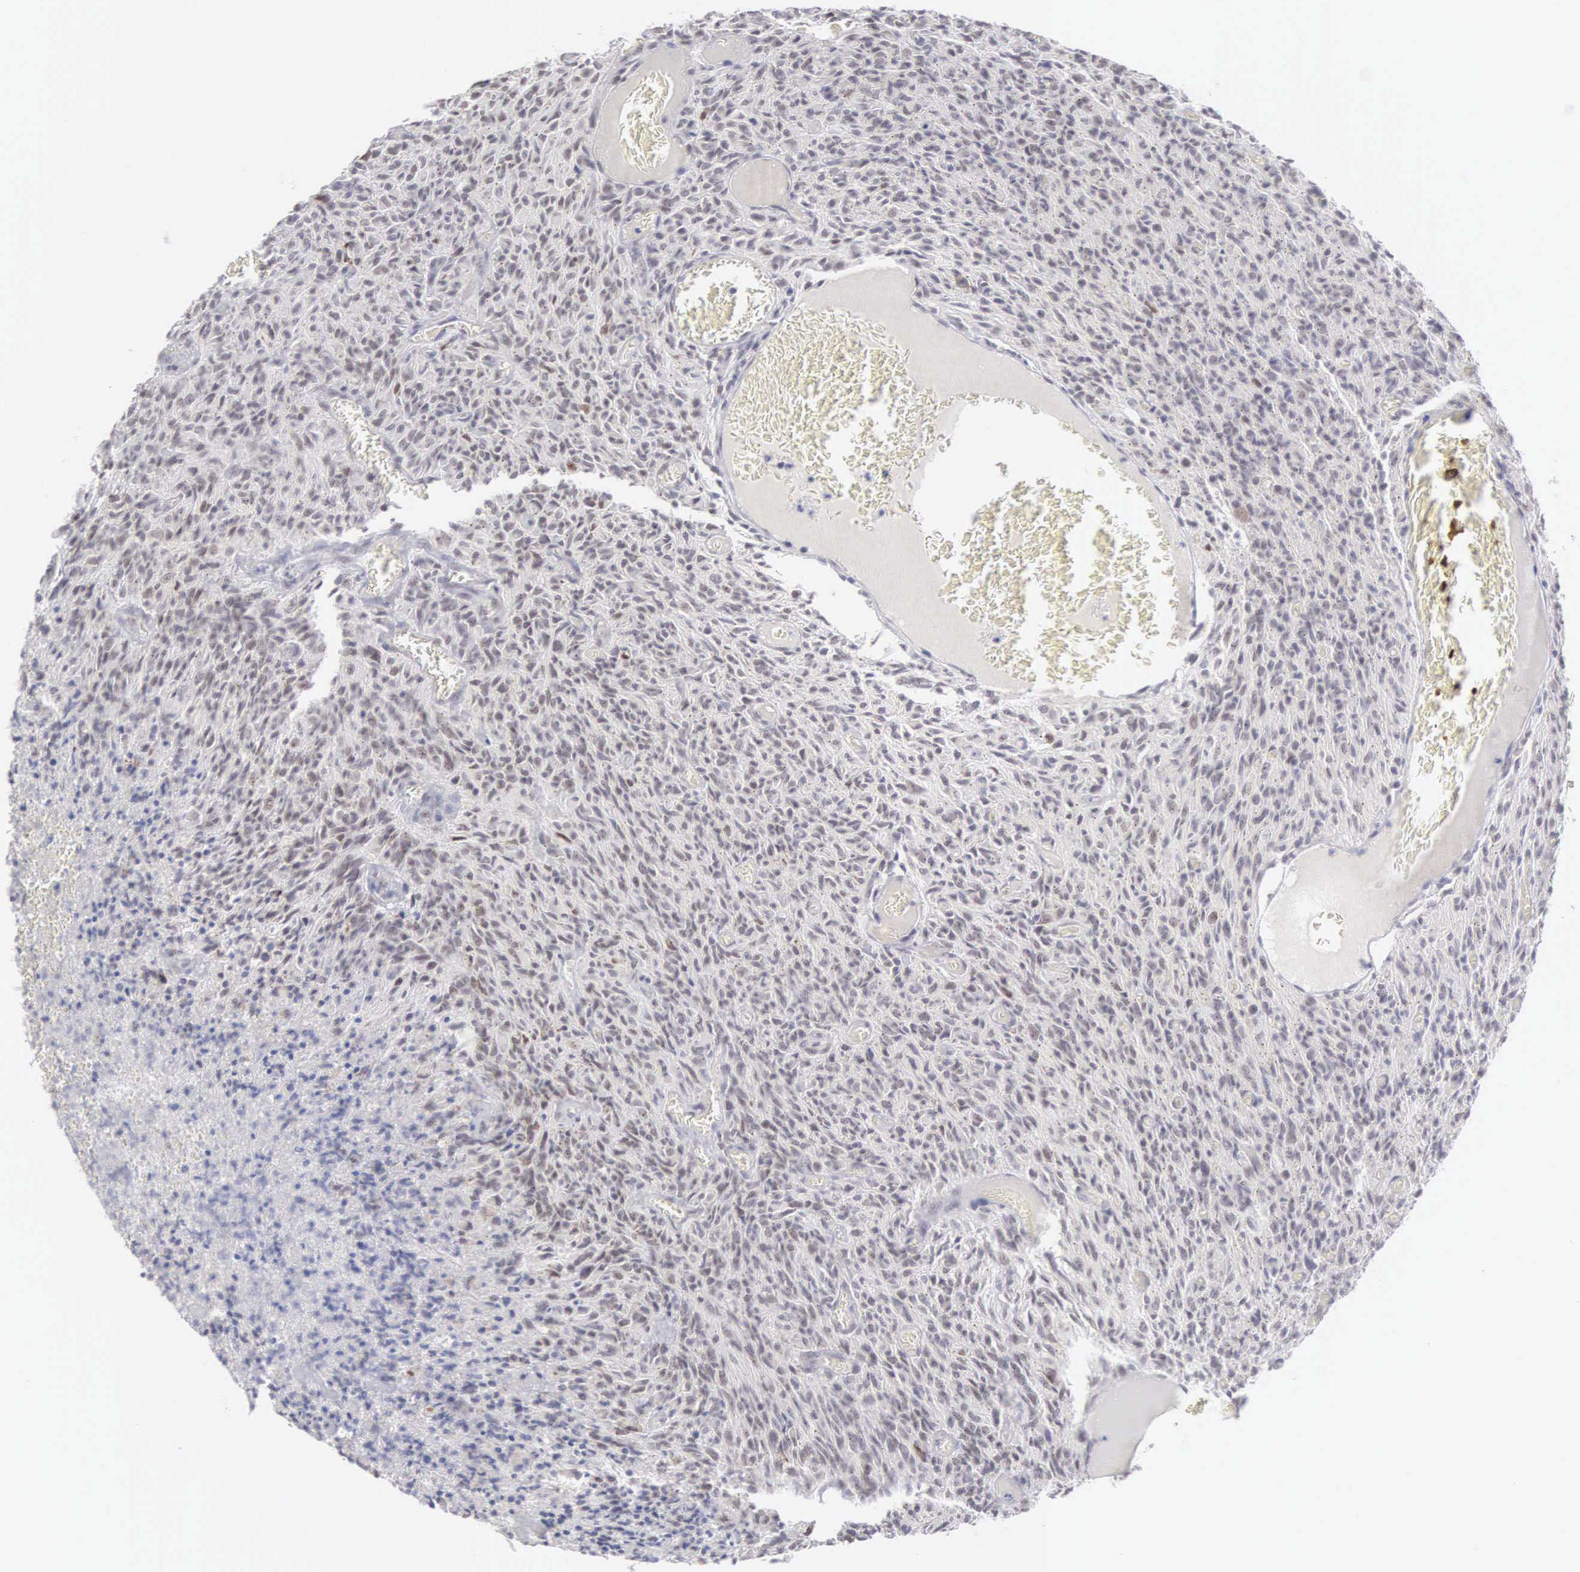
{"staining": {"intensity": "weak", "quantity": "<25%", "location": "nuclear"}, "tissue": "glioma", "cell_type": "Tumor cells", "image_type": "cancer", "snomed": [{"axis": "morphology", "description": "Glioma, malignant, High grade"}, {"axis": "topography", "description": "Brain"}], "caption": "Immunohistochemistry (IHC) image of neoplastic tissue: malignant glioma (high-grade) stained with DAB (3,3'-diaminobenzidine) exhibits no significant protein expression in tumor cells.", "gene": "MNAT1", "patient": {"sex": "male", "age": 56}}